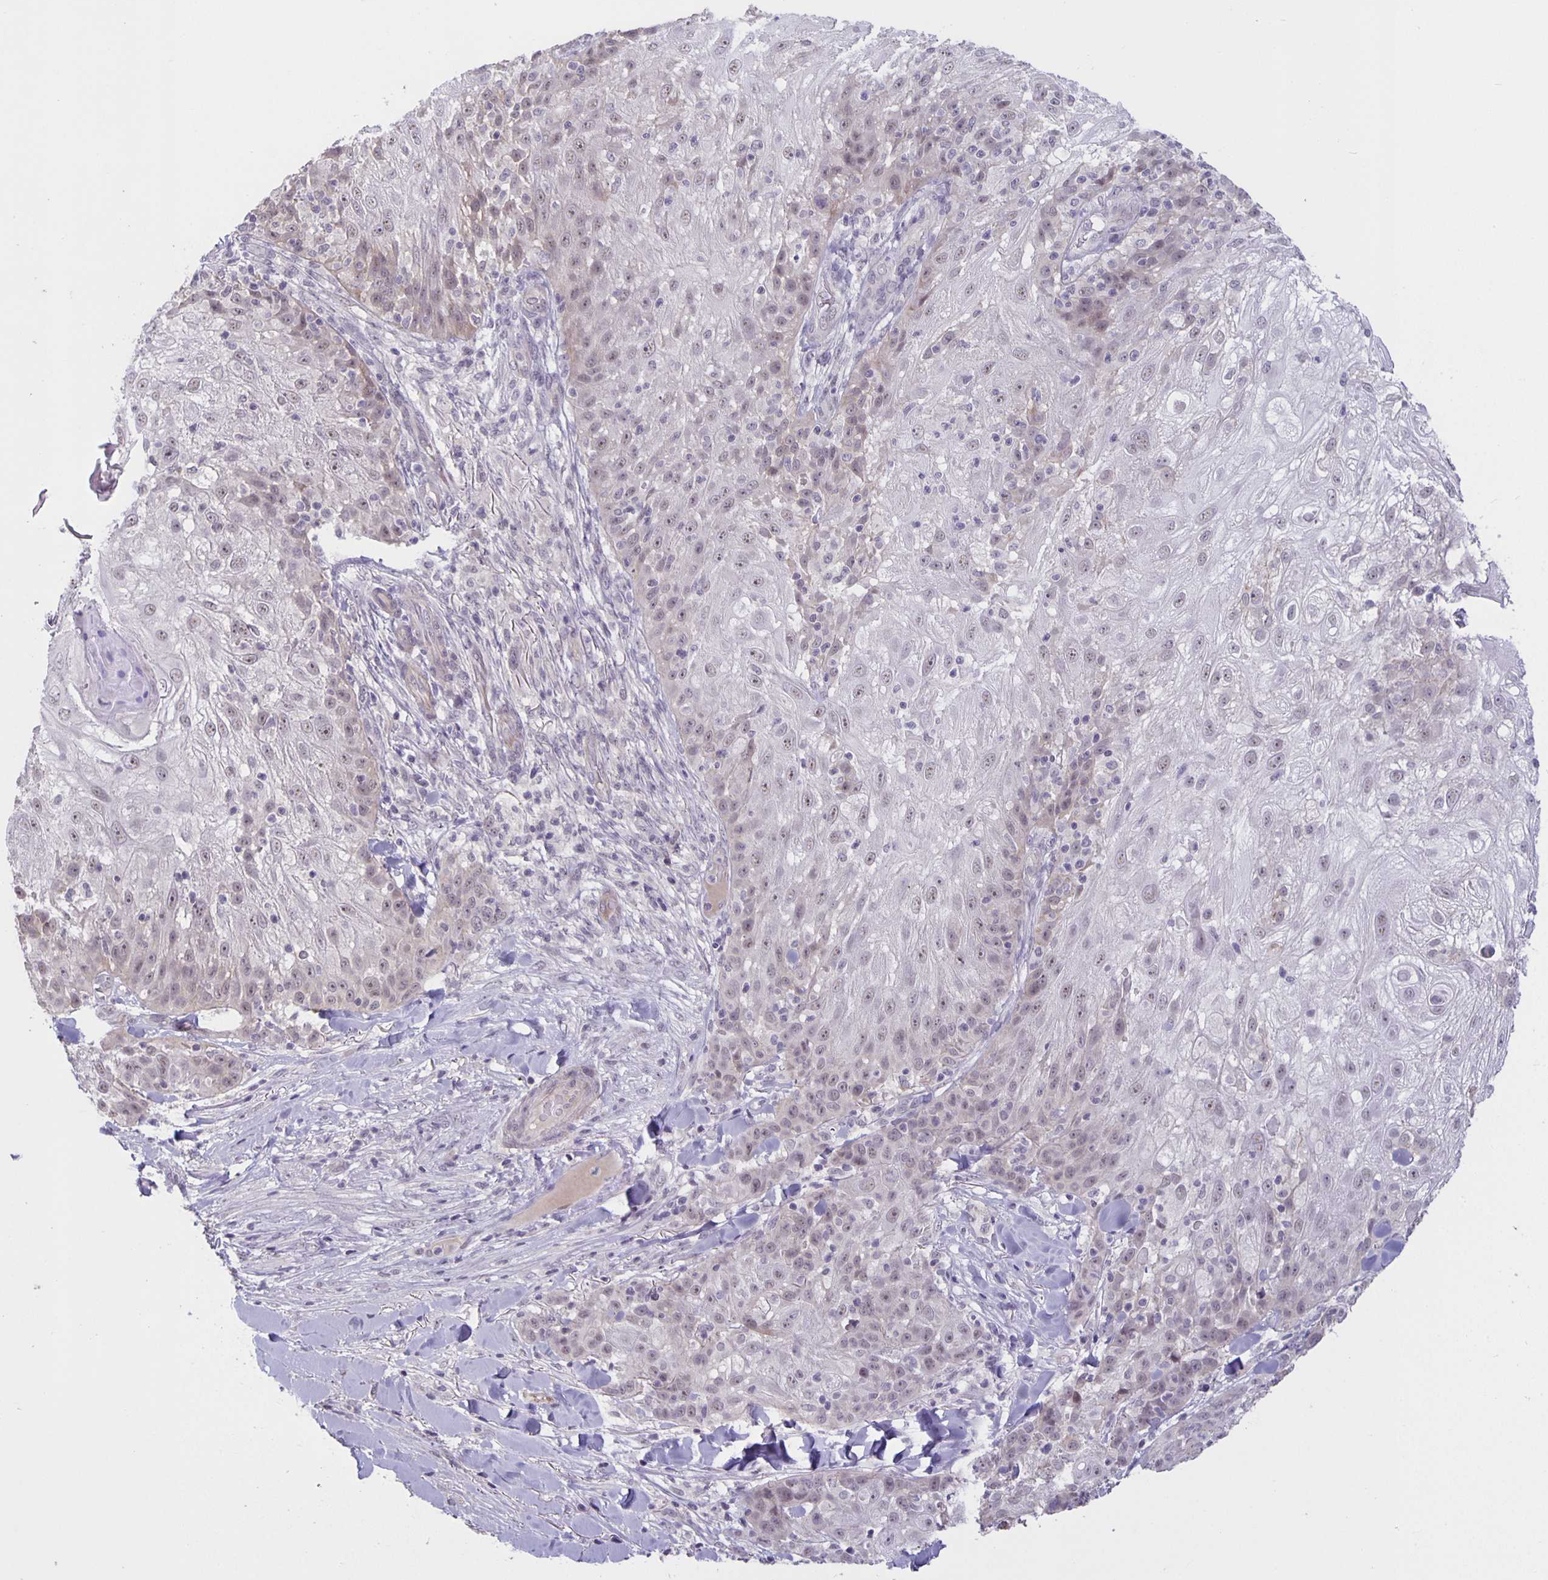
{"staining": {"intensity": "negative", "quantity": "none", "location": "none"}, "tissue": "skin cancer", "cell_type": "Tumor cells", "image_type": "cancer", "snomed": [{"axis": "morphology", "description": "Normal tissue, NOS"}, {"axis": "morphology", "description": "Squamous cell carcinoma, NOS"}, {"axis": "topography", "description": "Skin"}], "caption": "IHC micrograph of skin squamous cell carcinoma stained for a protein (brown), which demonstrates no expression in tumor cells. (Brightfield microscopy of DAB immunohistochemistry at high magnification).", "gene": "ARVCF", "patient": {"sex": "female", "age": 83}}